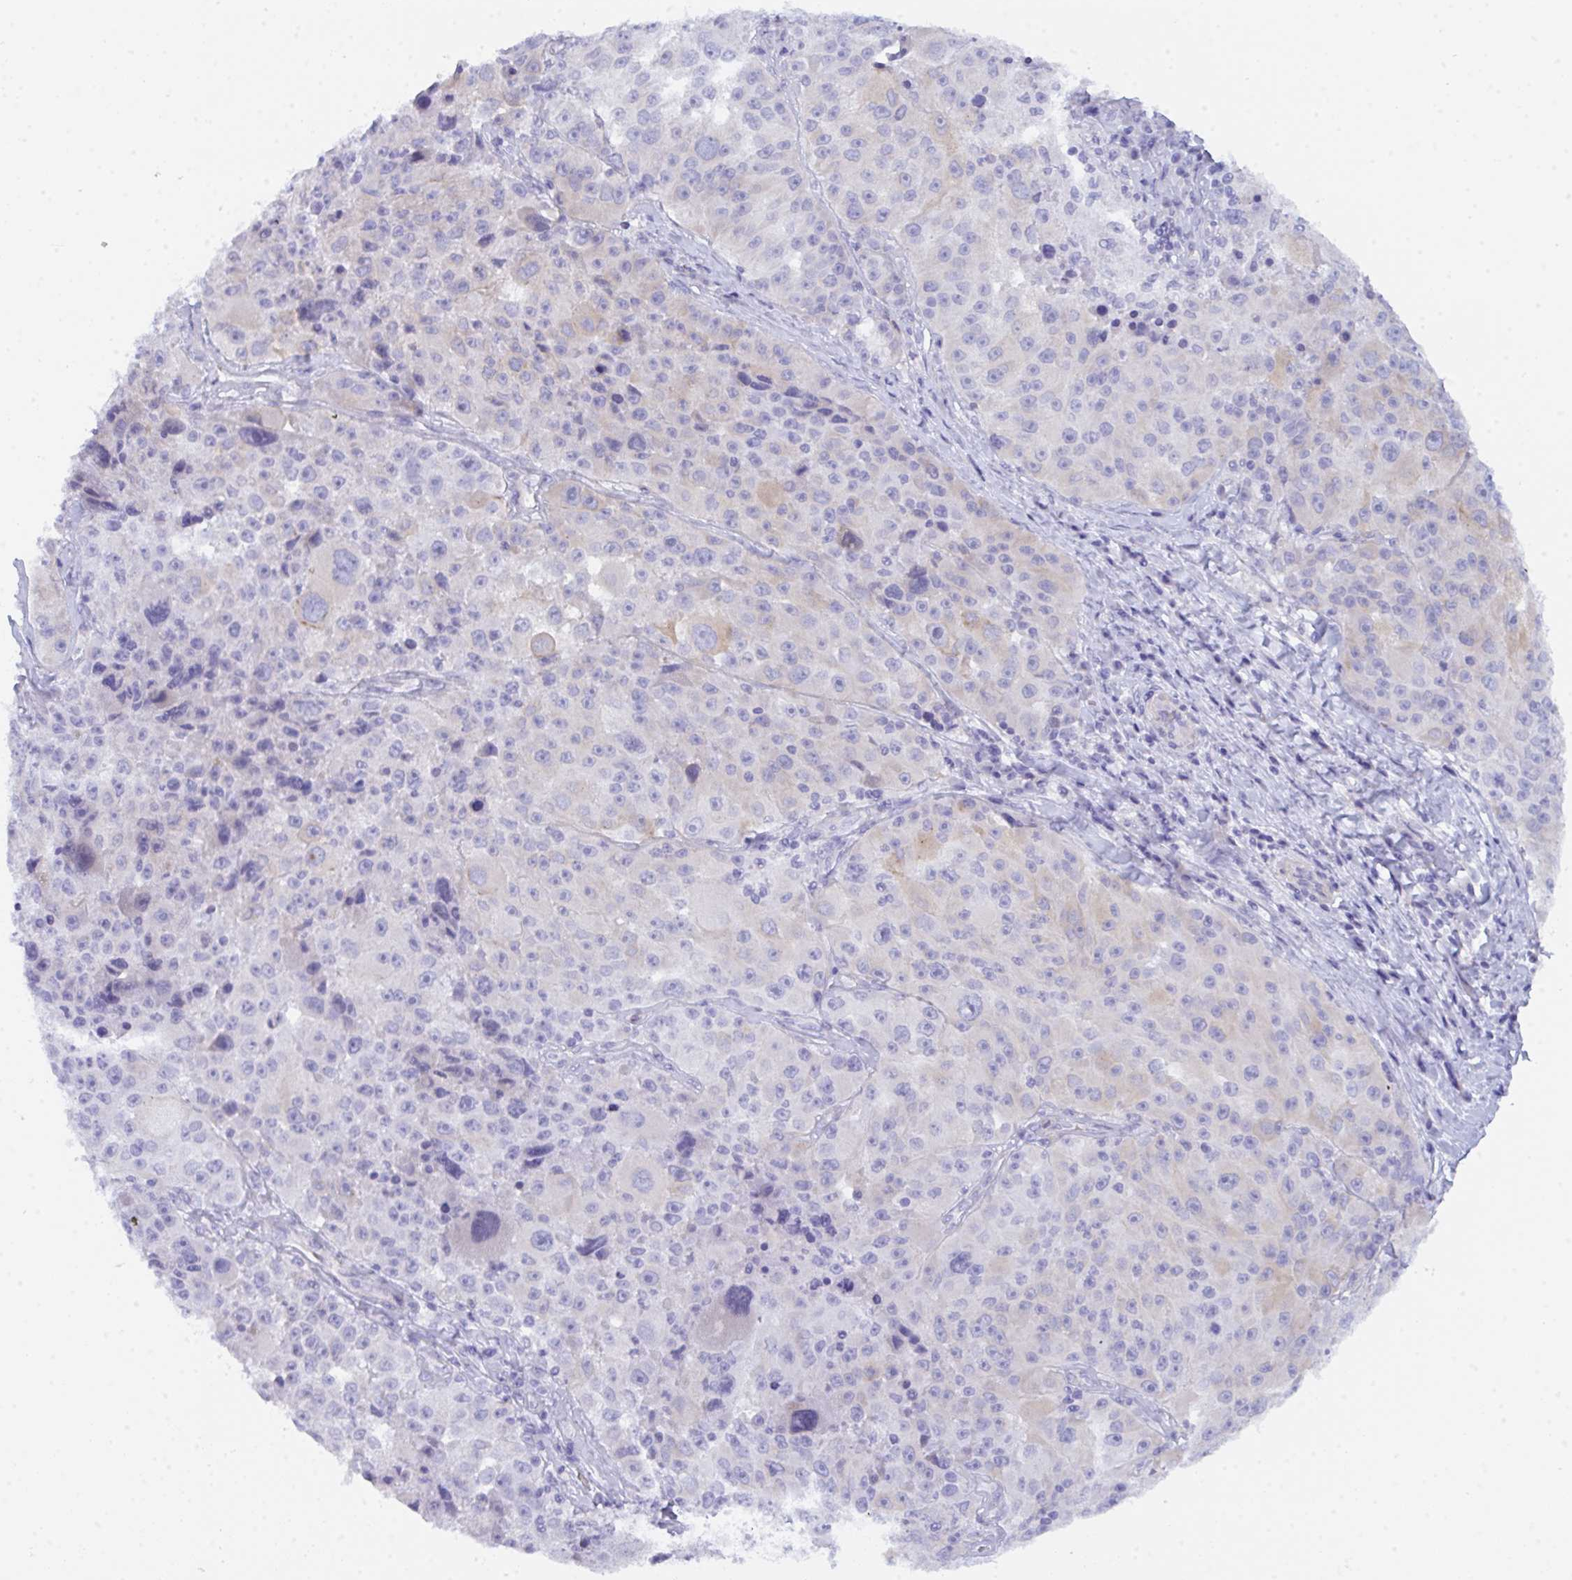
{"staining": {"intensity": "weak", "quantity": "<25%", "location": "cytoplasmic/membranous"}, "tissue": "melanoma", "cell_type": "Tumor cells", "image_type": "cancer", "snomed": [{"axis": "morphology", "description": "Malignant melanoma, Metastatic site"}, {"axis": "topography", "description": "Lymph node"}], "caption": "Micrograph shows no protein staining in tumor cells of malignant melanoma (metastatic site) tissue.", "gene": "CEP170B", "patient": {"sex": "male", "age": 62}}